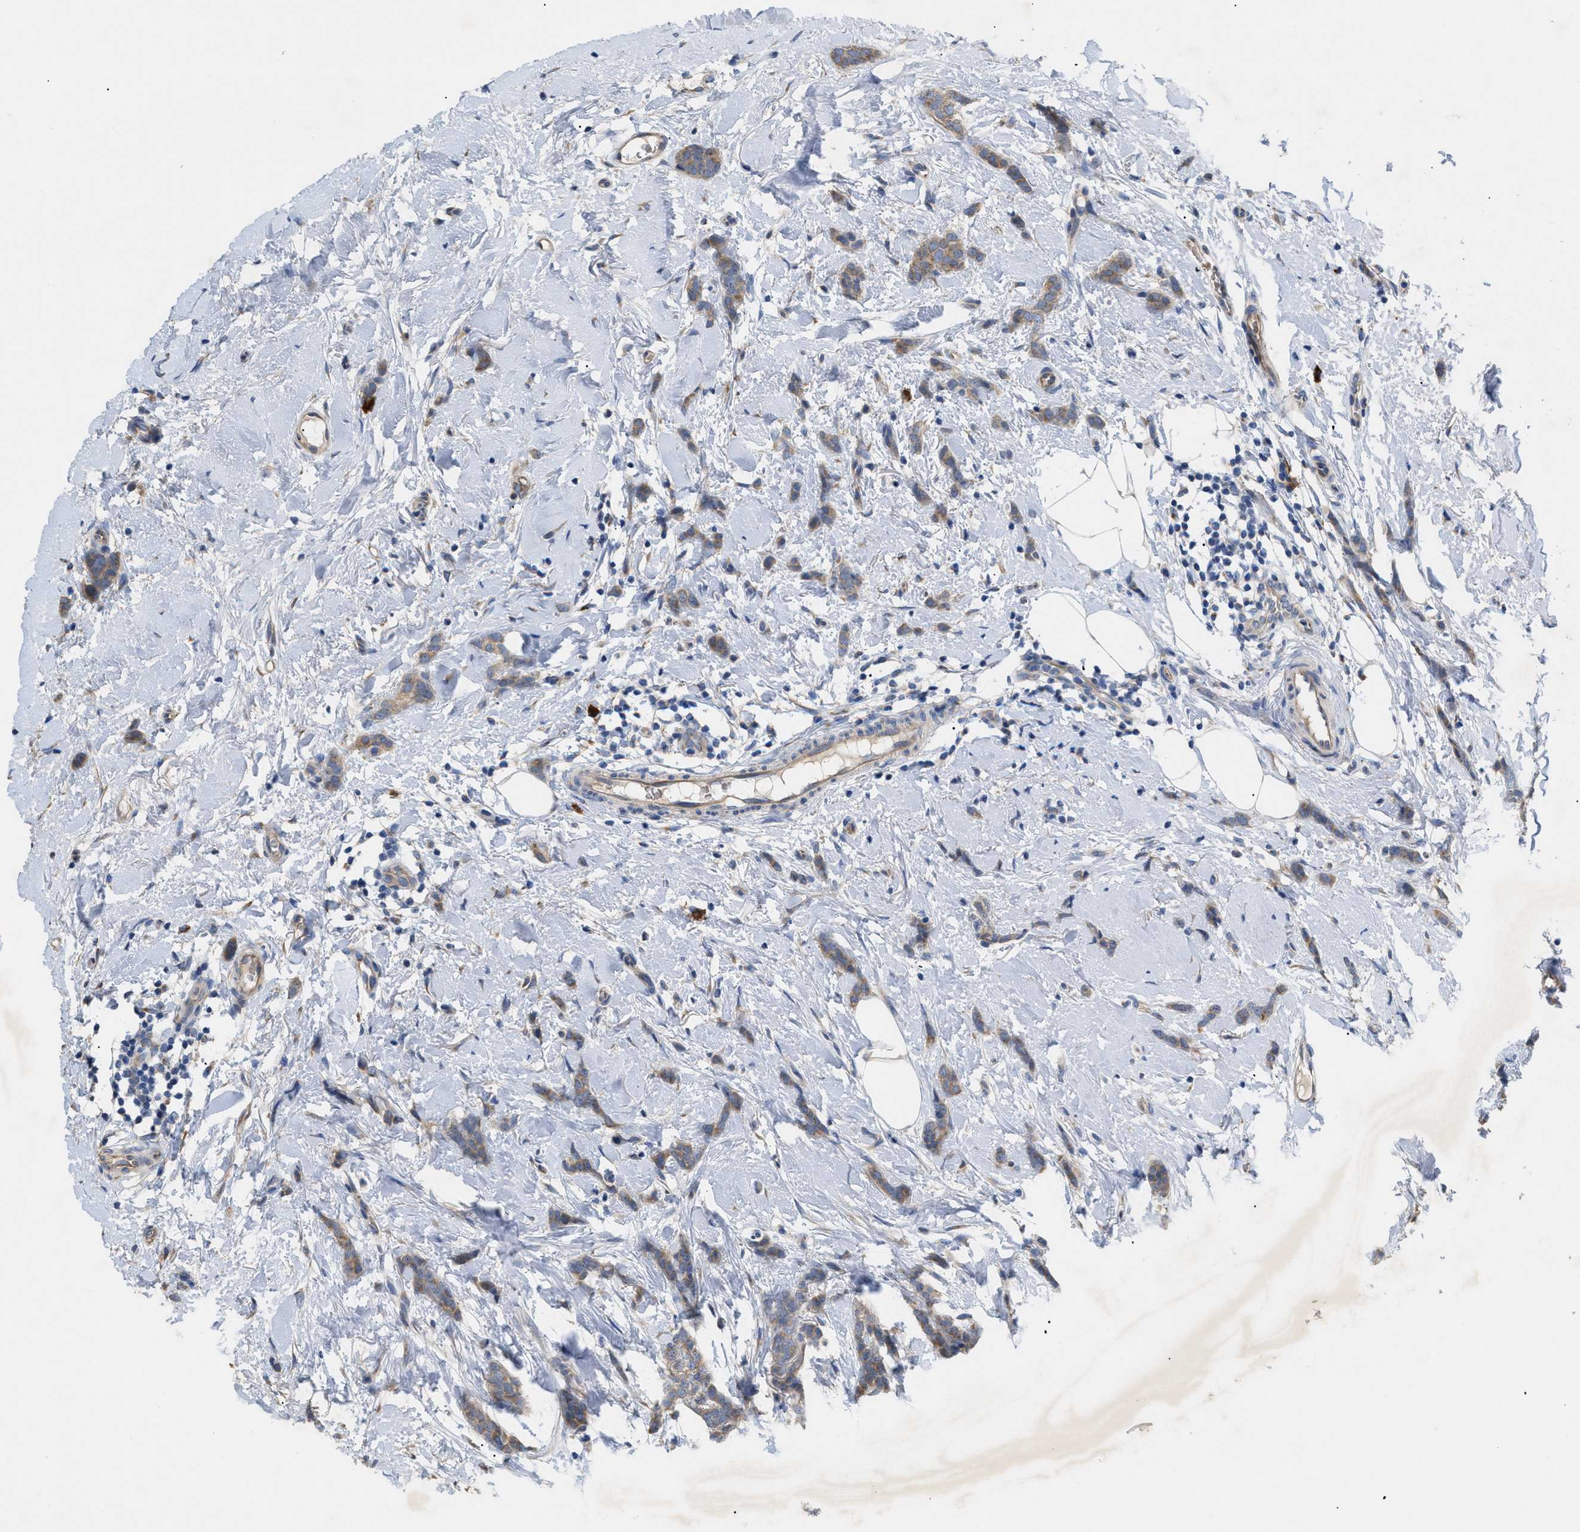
{"staining": {"intensity": "weak", "quantity": ">75%", "location": "cytoplasmic/membranous"}, "tissue": "breast cancer", "cell_type": "Tumor cells", "image_type": "cancer", "snomed": [{"axis": "morphology", "description": "Lobular carcinoma"}, {"axis": "topography", "description": "Skin"}, {"axis": "topography", "description": "Breast"}], "caption": "A low amount of weak cytoplasmic/membranous staining is appreciated in approximately >75% of tumor cells in breast cancer tissue. The staining was performed using DAB (3,3'-diaminobenzidine) to visualize the protein expression in brown, while the nuclei were stained in blue with hematoxylin (Magnification: 20x).", "gene": "SLC50A1", "patient": {"sex": "female", "age": 46}}